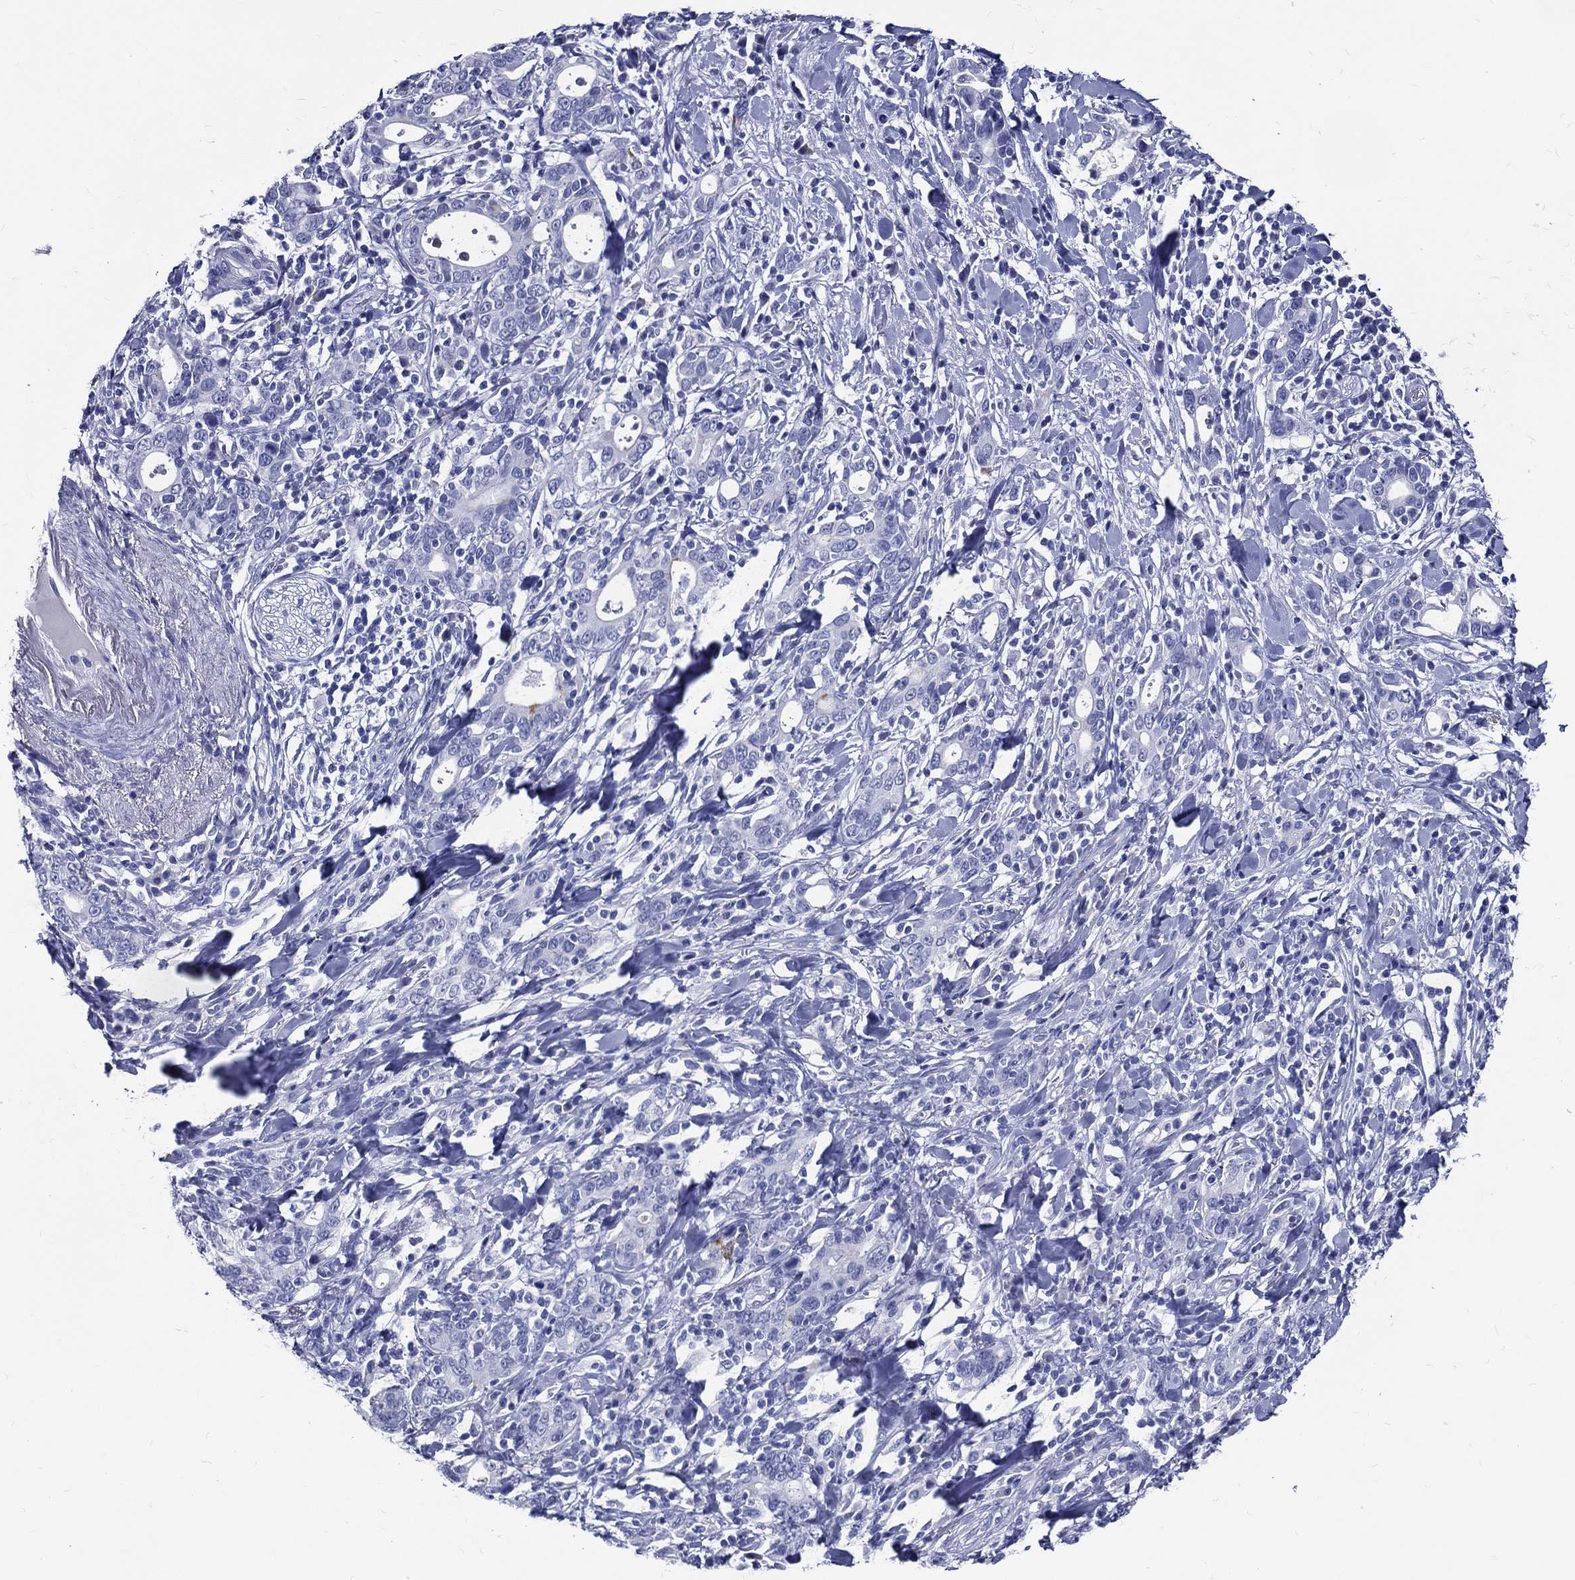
{"staining": {"intensity": "negative", "quantity": "none", "location": "none"}, "tissue": "stomach cancer", "cell_type": "Tumor cells", "image_type": "cancer", "snomed": [{"axis": "morphology", "description": "Adenocarcinoma, NOS"}, {"axis": "topography", "description": "Stomach"}], "caption": "The immunohistochemistry photomicrograph has no significant staining in tumor cells of adenocarcinoma (stomach) tissue. (IHC, brightfield microscopy, high magnification).", "gene": "ACE2", "patient": {"sex": "male", "age": 79}}